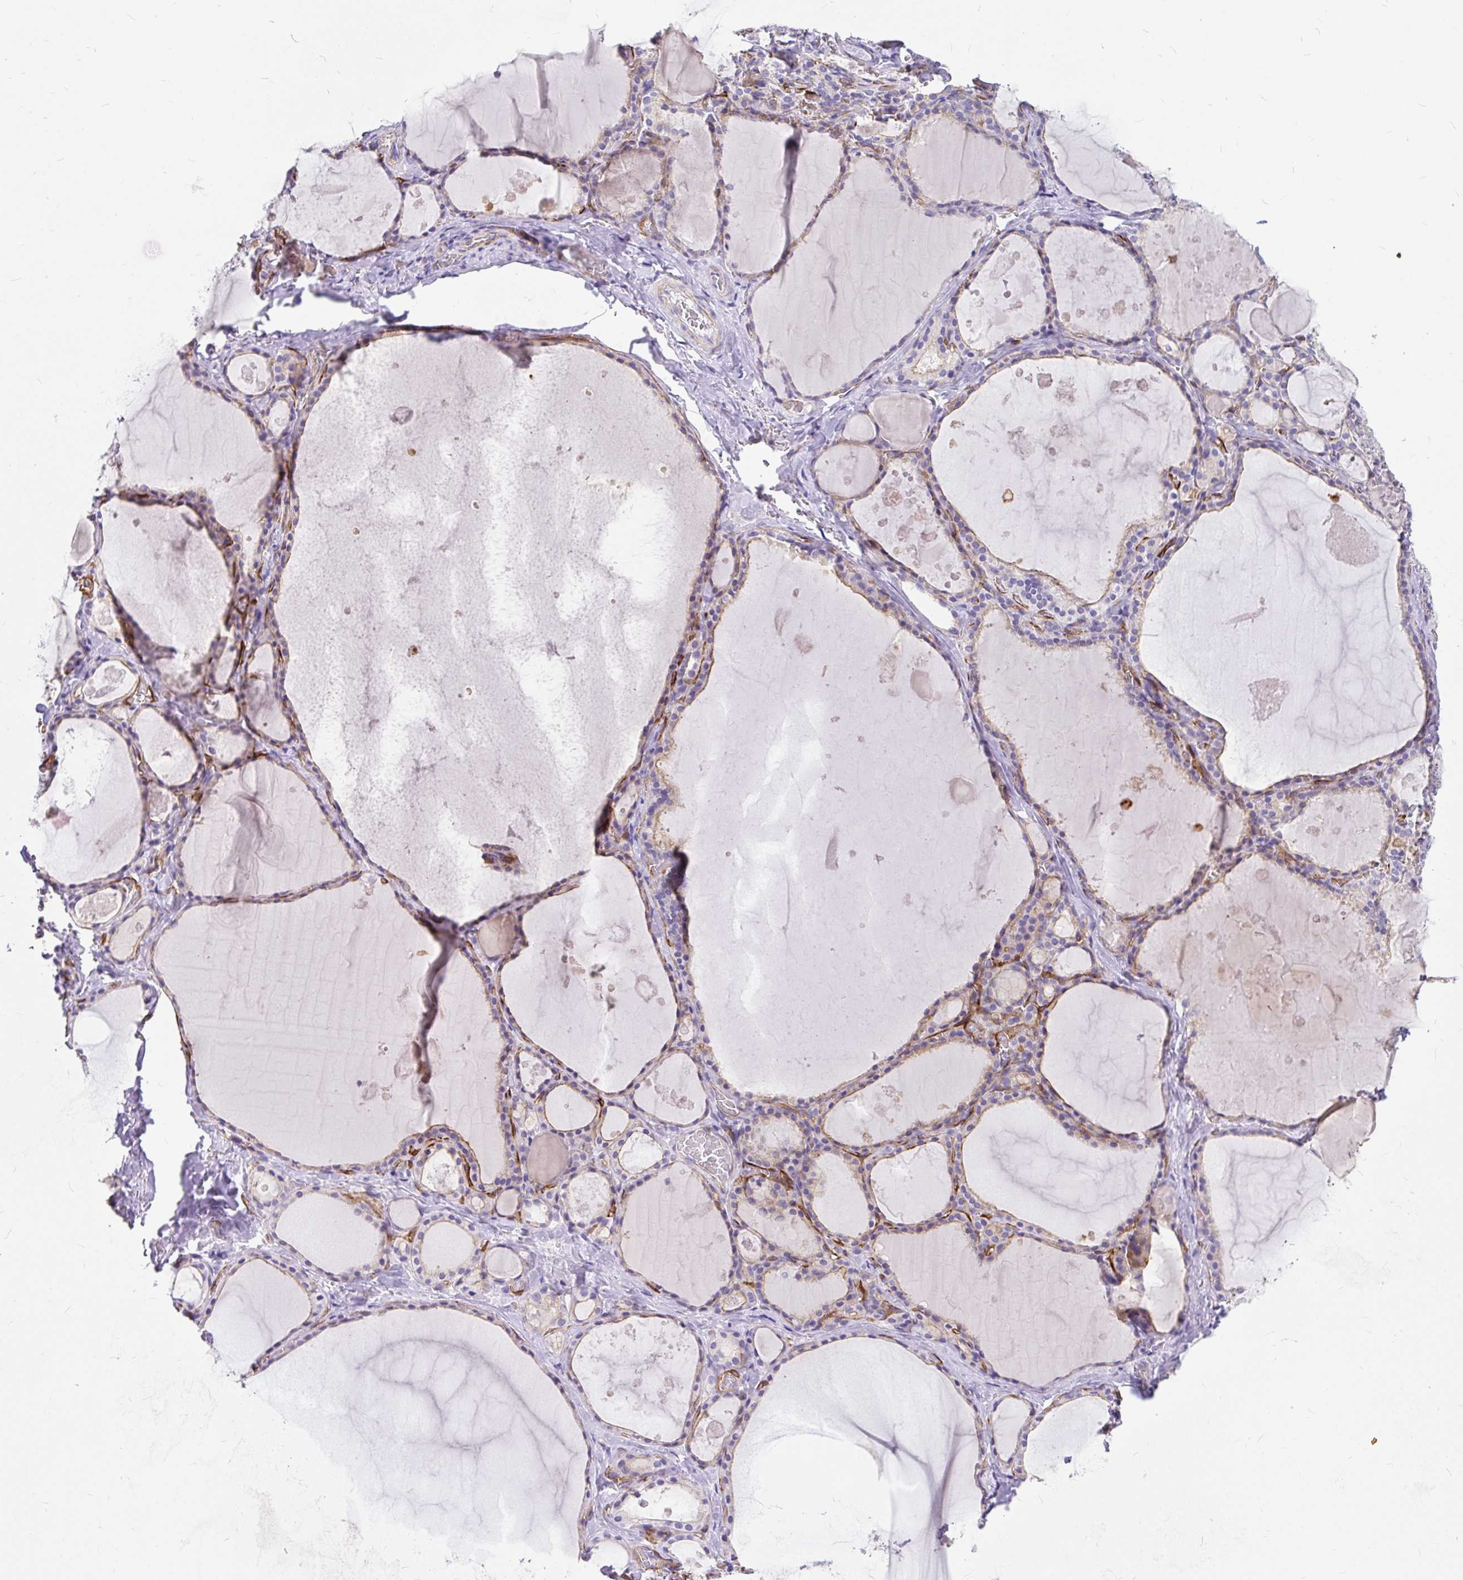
{"staining": {"intensity": "weak", "quantity": "25%-75%", "location": "cytoplasmic/membranous"}, "tissue": "thyroid gland", "cell_type": "Glandular cells", "image_type": "normal", "snomed": [{"axis": "morphology", "description": "Normal tissue, NOS"}, {"axis": "topography", "description": "Thyroid gland"}], "caption": "The immunohistochemical stain highlights weak cytoplasmic/membranous expression in glandular cells of unremarkable thyroid gland.", "gene": "MYO1B", "patient": {"sex": "male", "age": 56}}